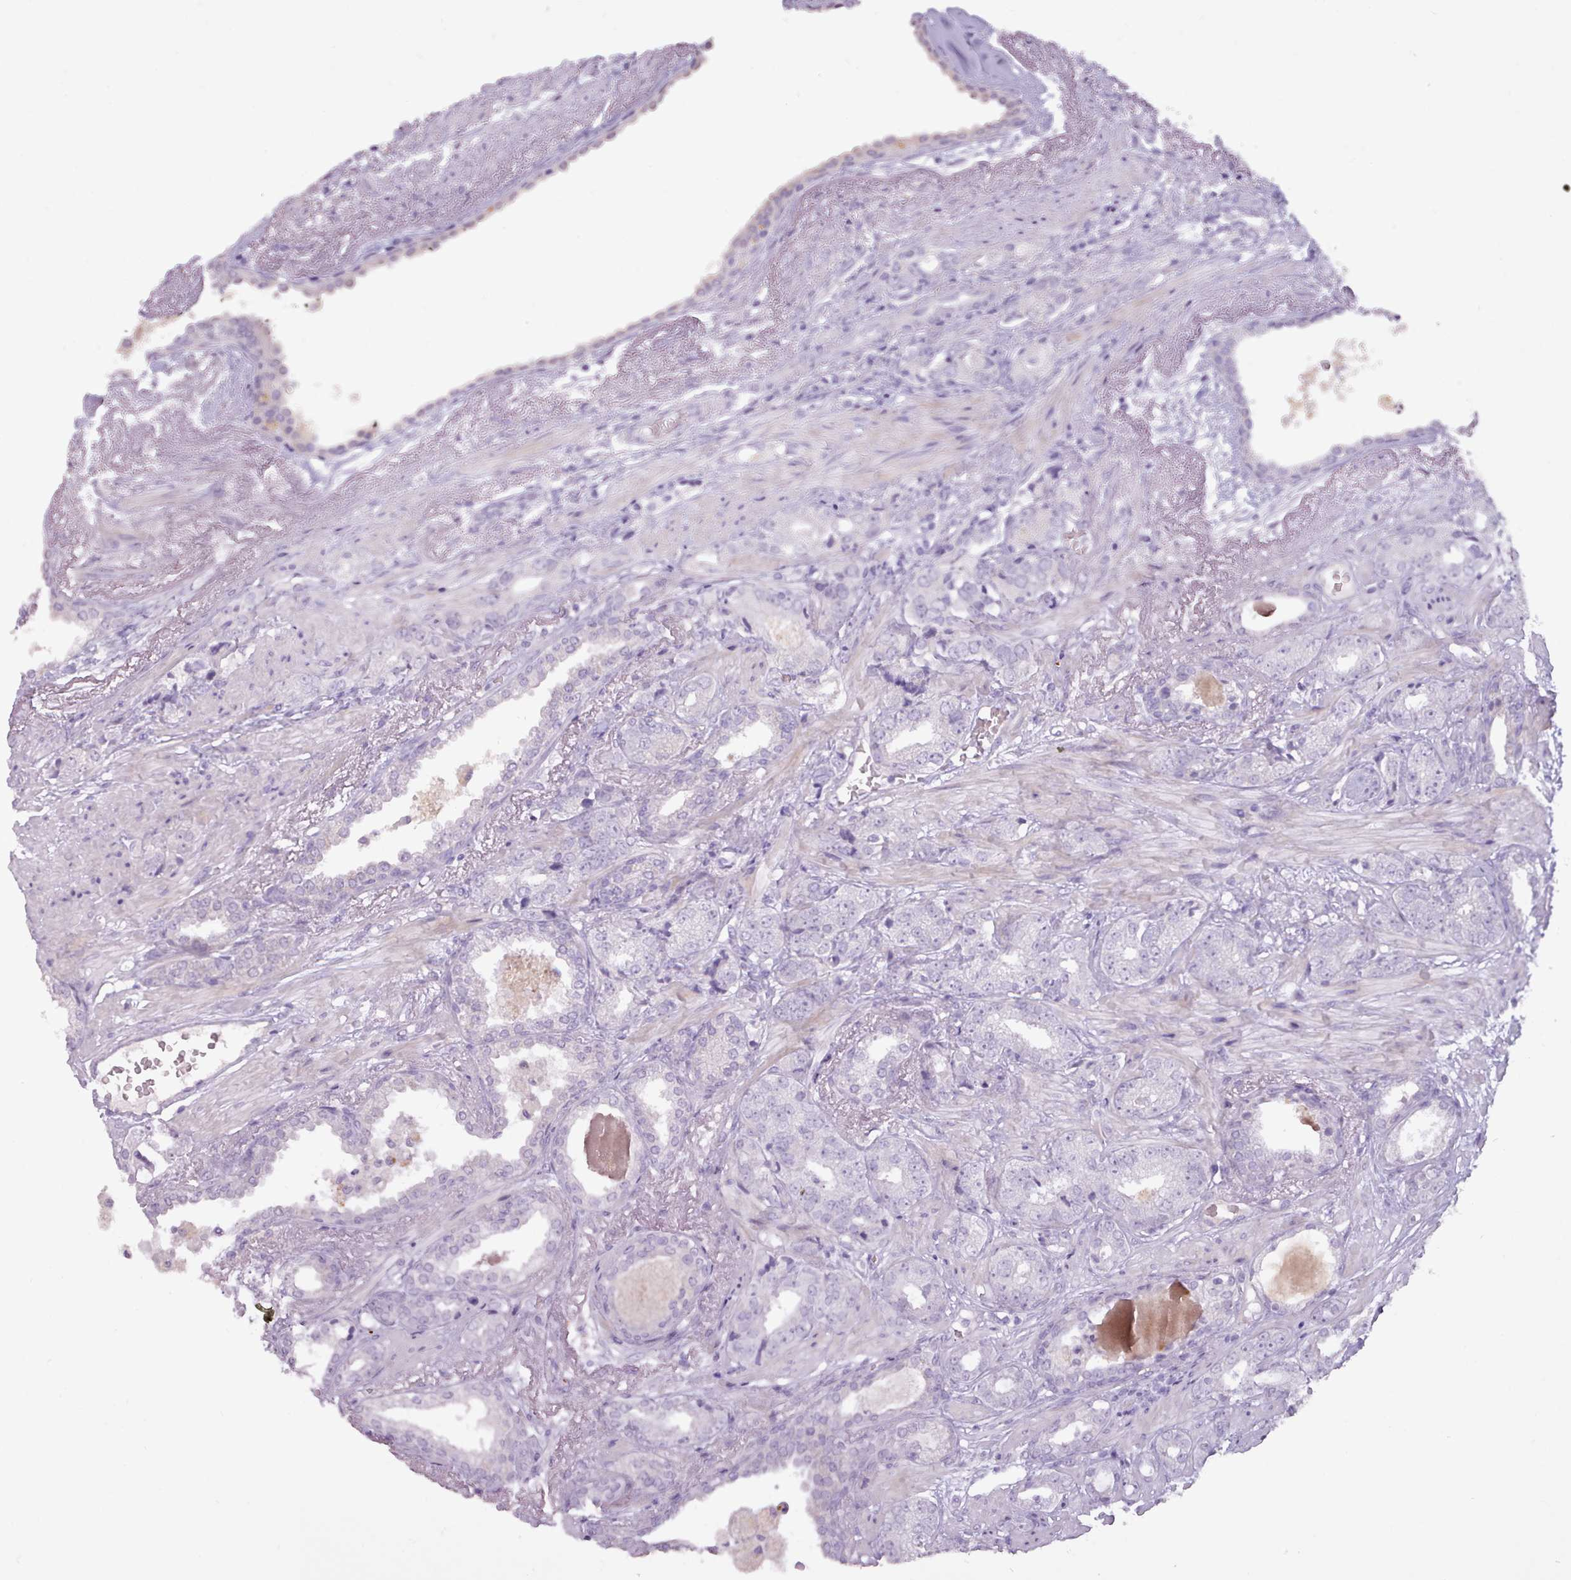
{"staining": {"intensity": "negative", "quantity": "none", "location": "none"}, "tissue": "prostate cancer", "cell_type": "Tumor cells", "image_type": "cancer", "snomed": [{"axis": "morphology", "description": "Adenocarcinoma, High grade"}, {"axis": "topography", "description": "Prostate"}], "caption": "DAB (3,3'-diaminobenzidine) immunohistochemical staining of human high-grade adenocarcinoma (prostate) displays no significant staining in tumor cells. (Brightfield microscopy of DAB (3,3'-diaminobenzidine) immunohistochemistry (IHC) at high magnification).", "gene": "ATRAID", "patient": {"sex": "male", "age": 71}}